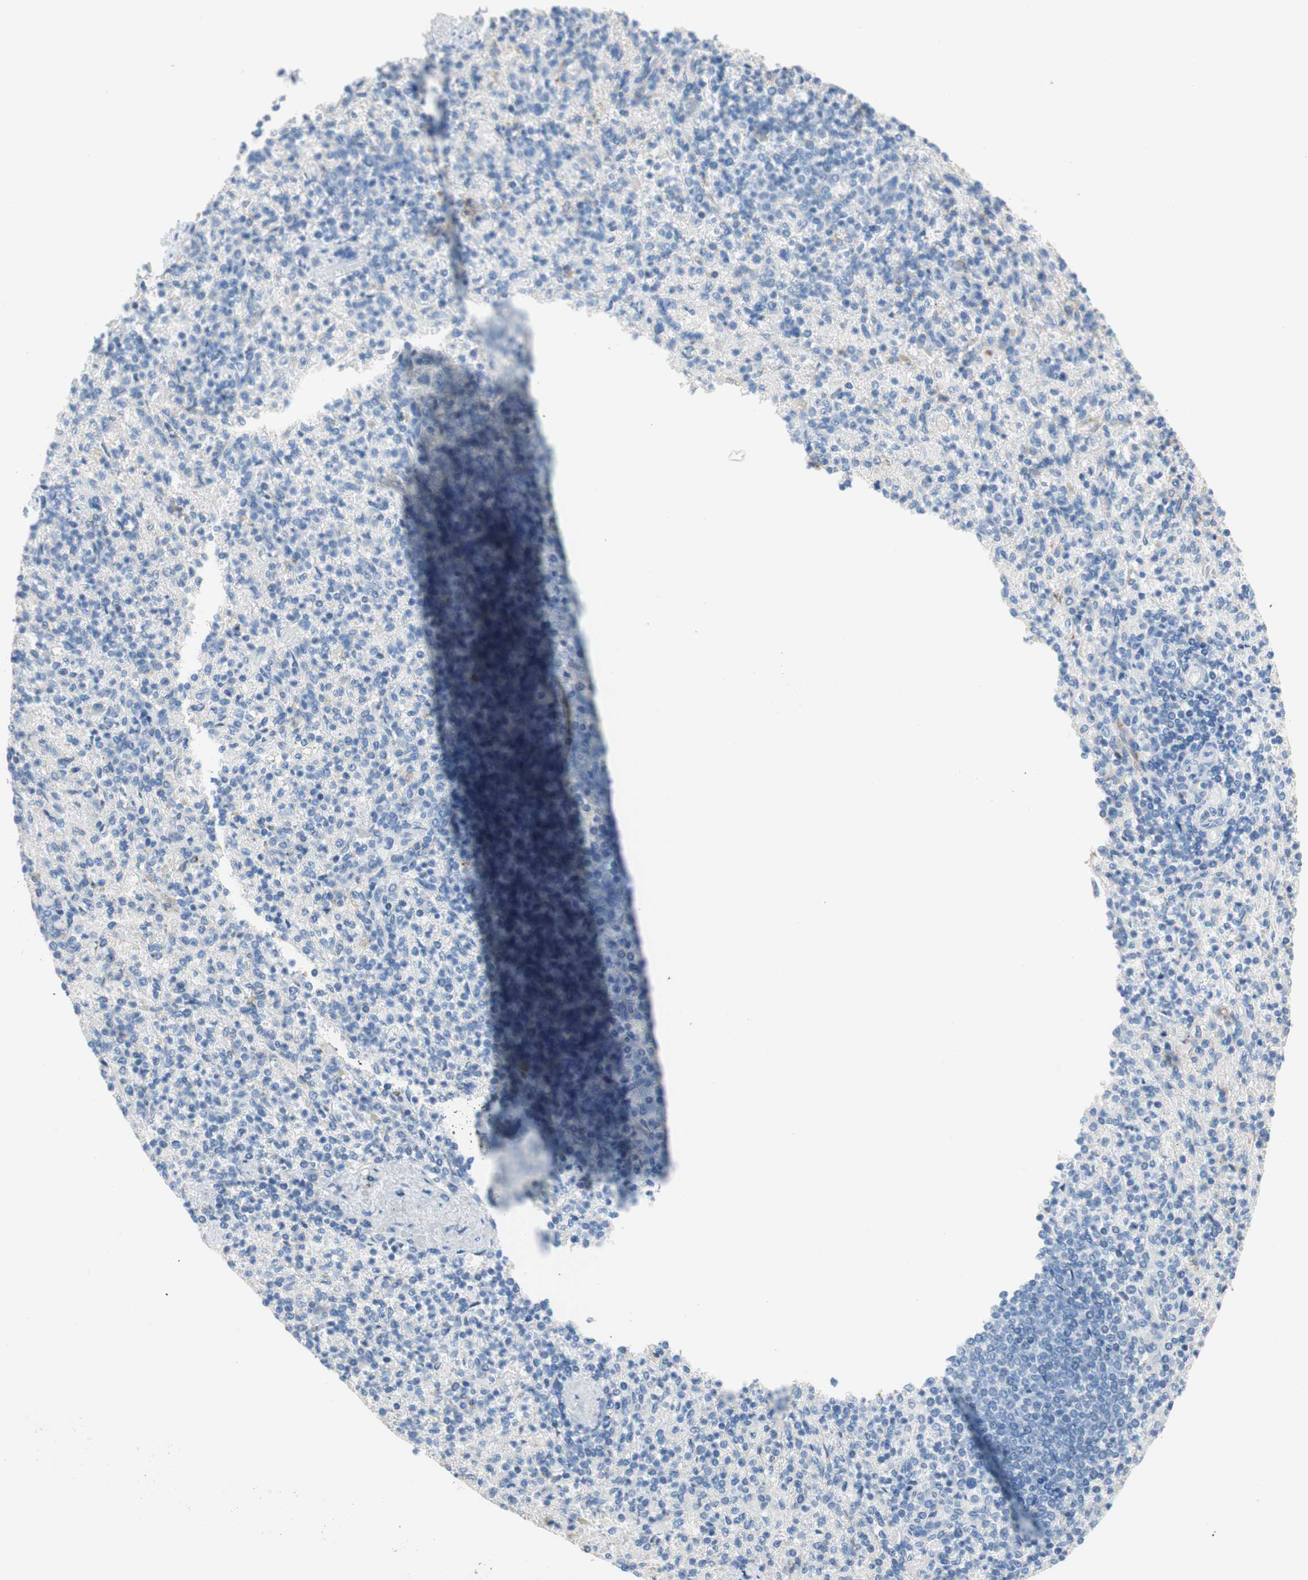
{"staining": {"intensity": "negative", "quantity": "none", "location": "none"}, "tissue": "spleen", "cell_type": "Cells in red pulp", "image_type": "normal", "snomed": [{"axis": "morphology", "description": "Normal tissue, NOS"}, {"axis": "topography", "description": "Spleen"}], "caption": "Immunohistochemistry histopathology image of unremarkable spleen: human spleen stained with DAB reveals no significant protein expression in cells in red pulp. (DAB (3,3'-diaminobenzidine) immunohistochemistry with hematoxylin counter stain).", "gene": "GLUL", "patient": {"sex": "female", "age": 74}}